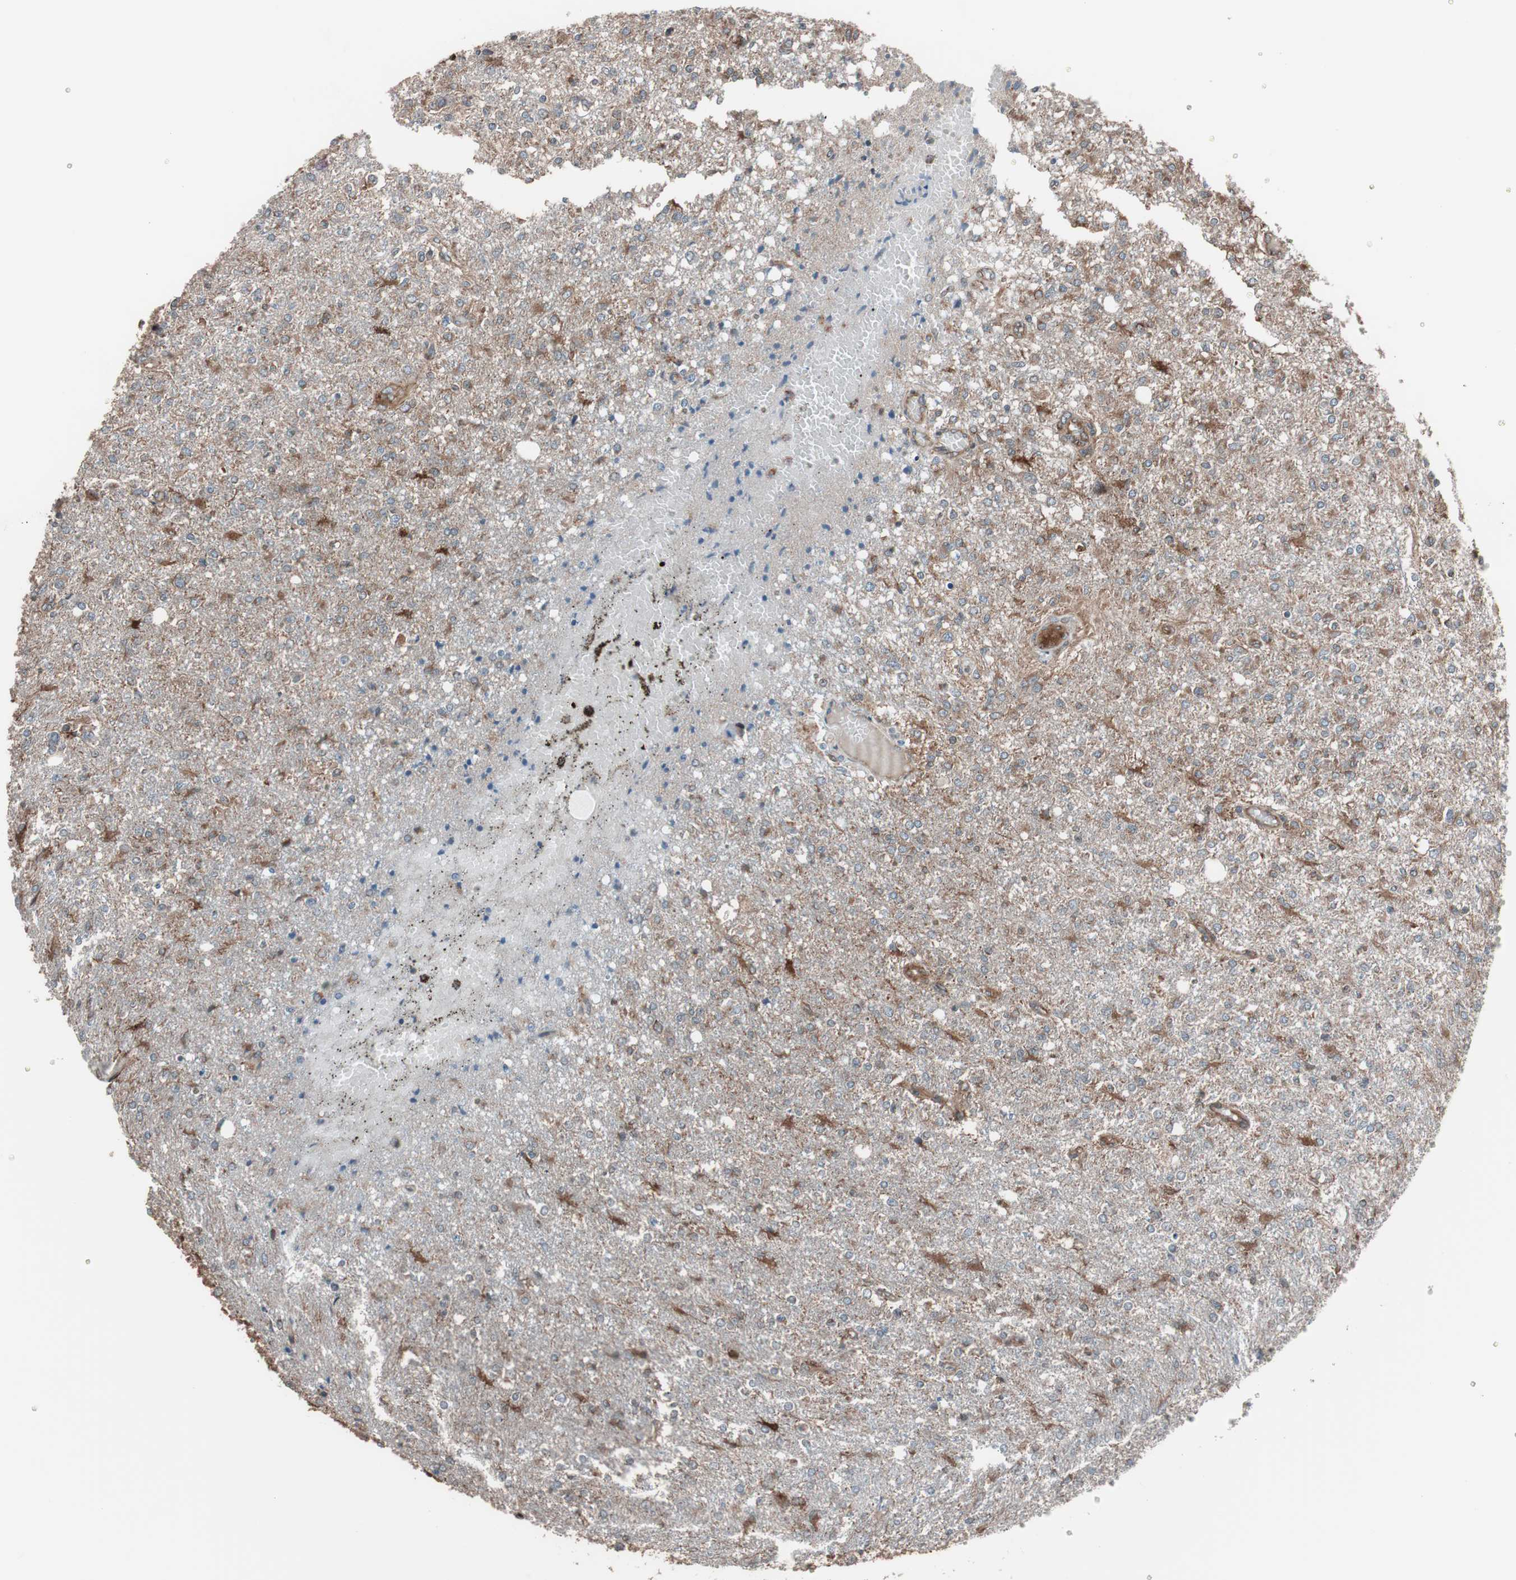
{"staining": {"intensity": "moderate", "quantity": "25%-75%", "location": "cytoplasmic/membranous"}, "tissue": "glioma", "cell_type": "Tumor cells", "image_type": "cancer", "snomed": [{"axis": "morphology", "description": "Glioma, malignant, High grade"}, {"axis": "topography", "description": "Cerebral cortex"}], "caption": "Moderate cytoplasmic/membranous protein expression is seen in approximately 25%-75% of tumor cells in malignant glioma (high-grade).", "gene": "SEC31A", "patient": {"sex": "male", "age": 76}}